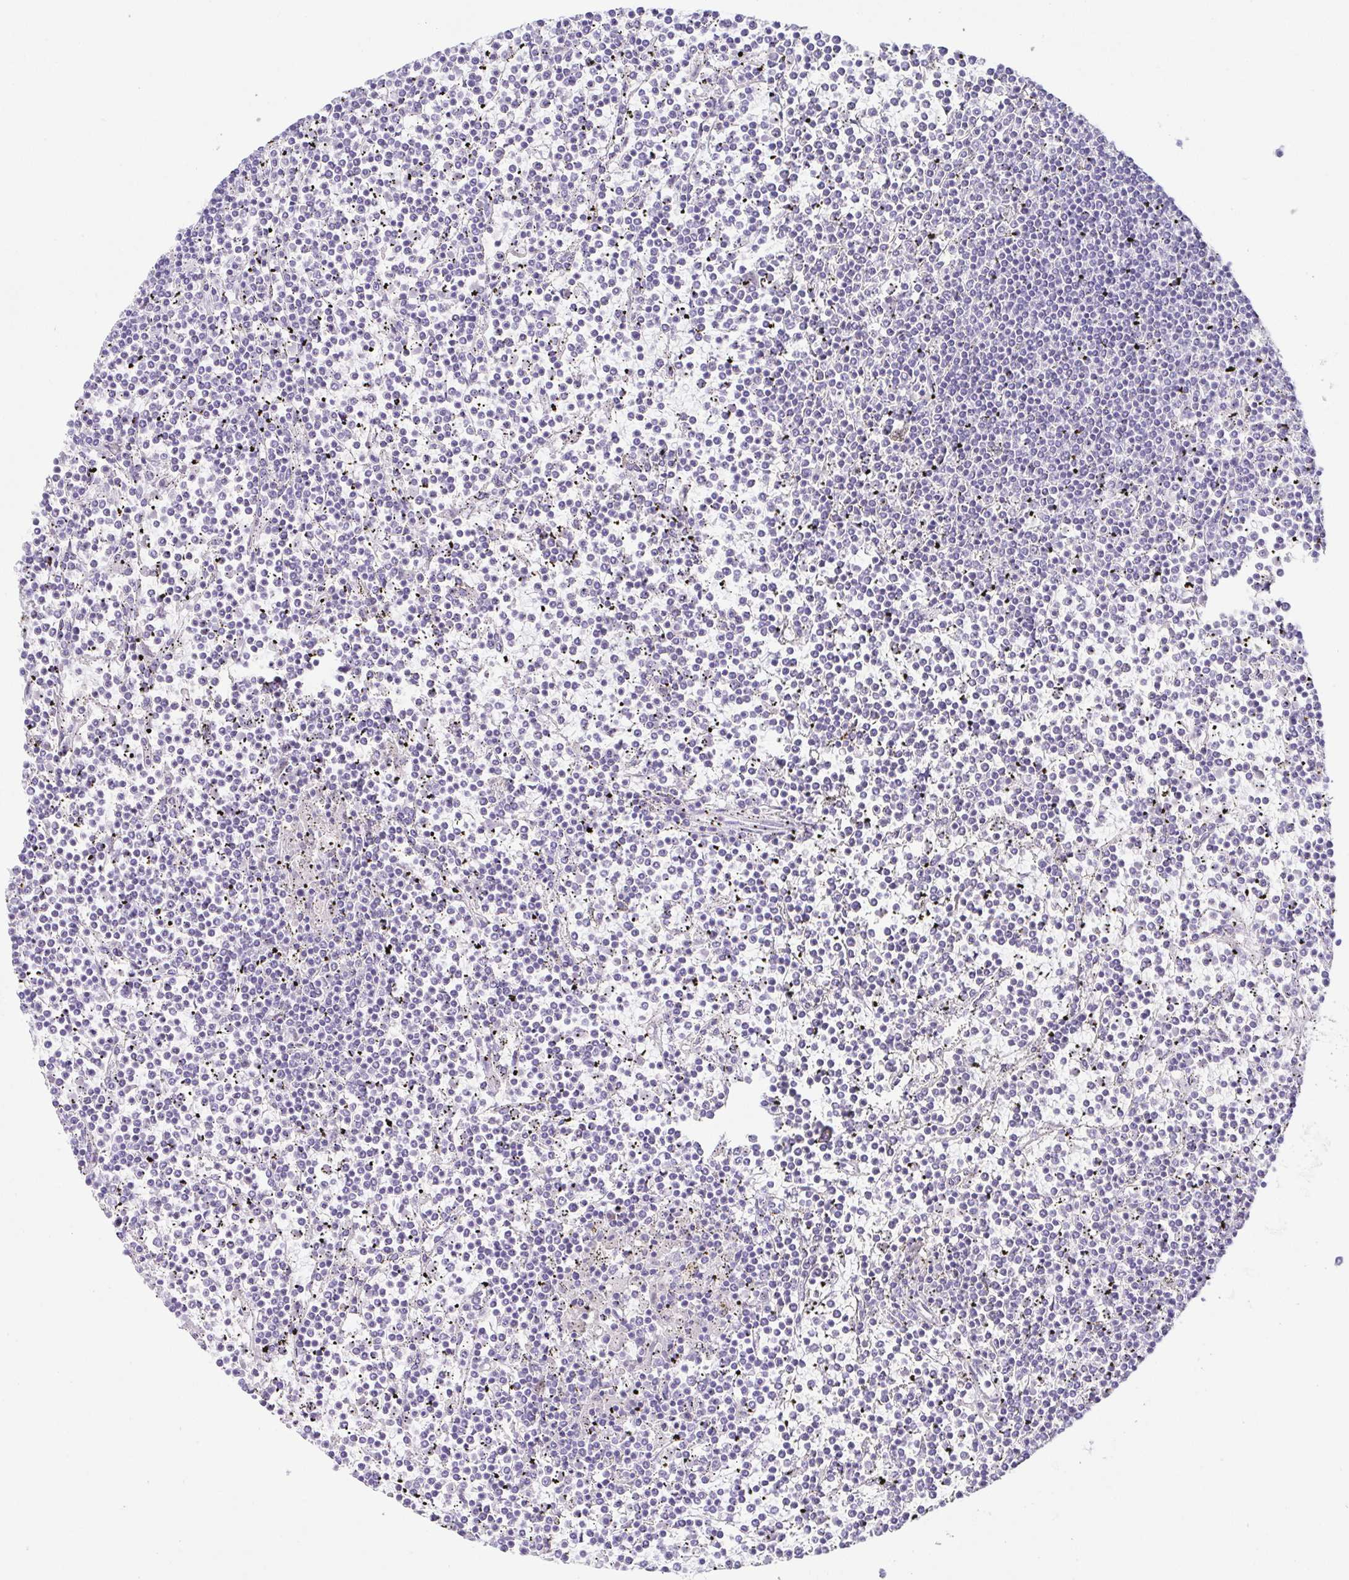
{"staining": {"intensity": "negative", "quantity": "none", "location": "none"}, "tissue": "lymphoma", "cell_type": "Tumor cells", "image_type": "cancer", "snomed": [{"axis": "morphology", "description": "Malignant lymphoma, non-Hodgkin's type, Low grade"}, {"axis": "topography", "description": "Spleen"}], "caption": "There is no significant positivity in tumor cells of malignant lymphoma, non-Hodgkin's type (low-grade).", "gene": "HAPLN2", "patient": {"sex": "female", "age": 19}}